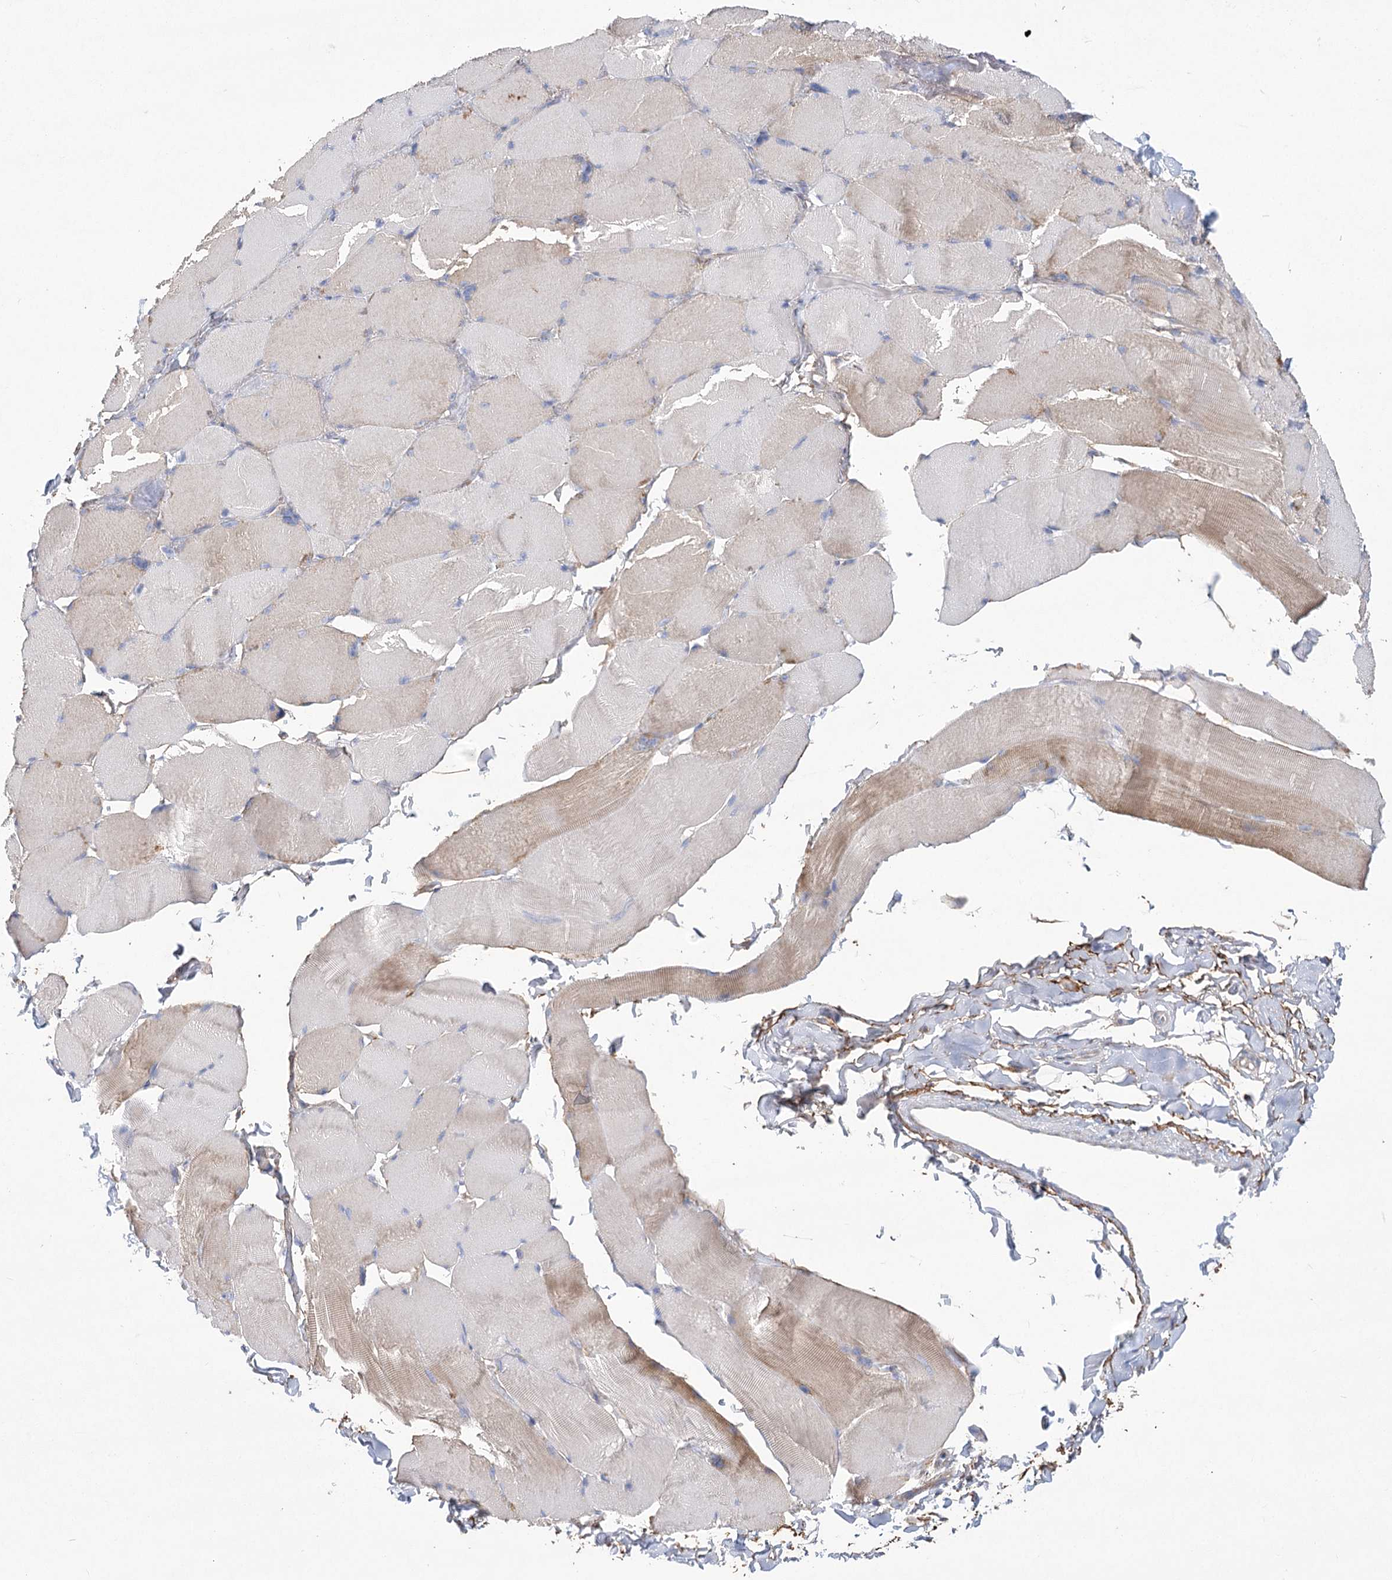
{"staining": {"intensity": "weak", "quantity": "<25%", "location": "cytoplasmic/membranous"}, "tissue": "skeletal muscle", "cell_type": "Myocytes", "image_type": "normal", "snomed": [{"axis": "morphology", "description": "Normal tissue, NOS"}, {"axis": "topography", "description": "Skin"}, {"axis": "topography", "description": "Skeletal muscle"}], "caption": "An immunohistochemistry (IHC) histopathology image of unremarkable skeletal muscle is shown. There is no staining in myocytes of skeletal muscle. Nuclei are stained in blue.", "gene": "SNX7", "patient": {"sex": "male", "age": 83}}